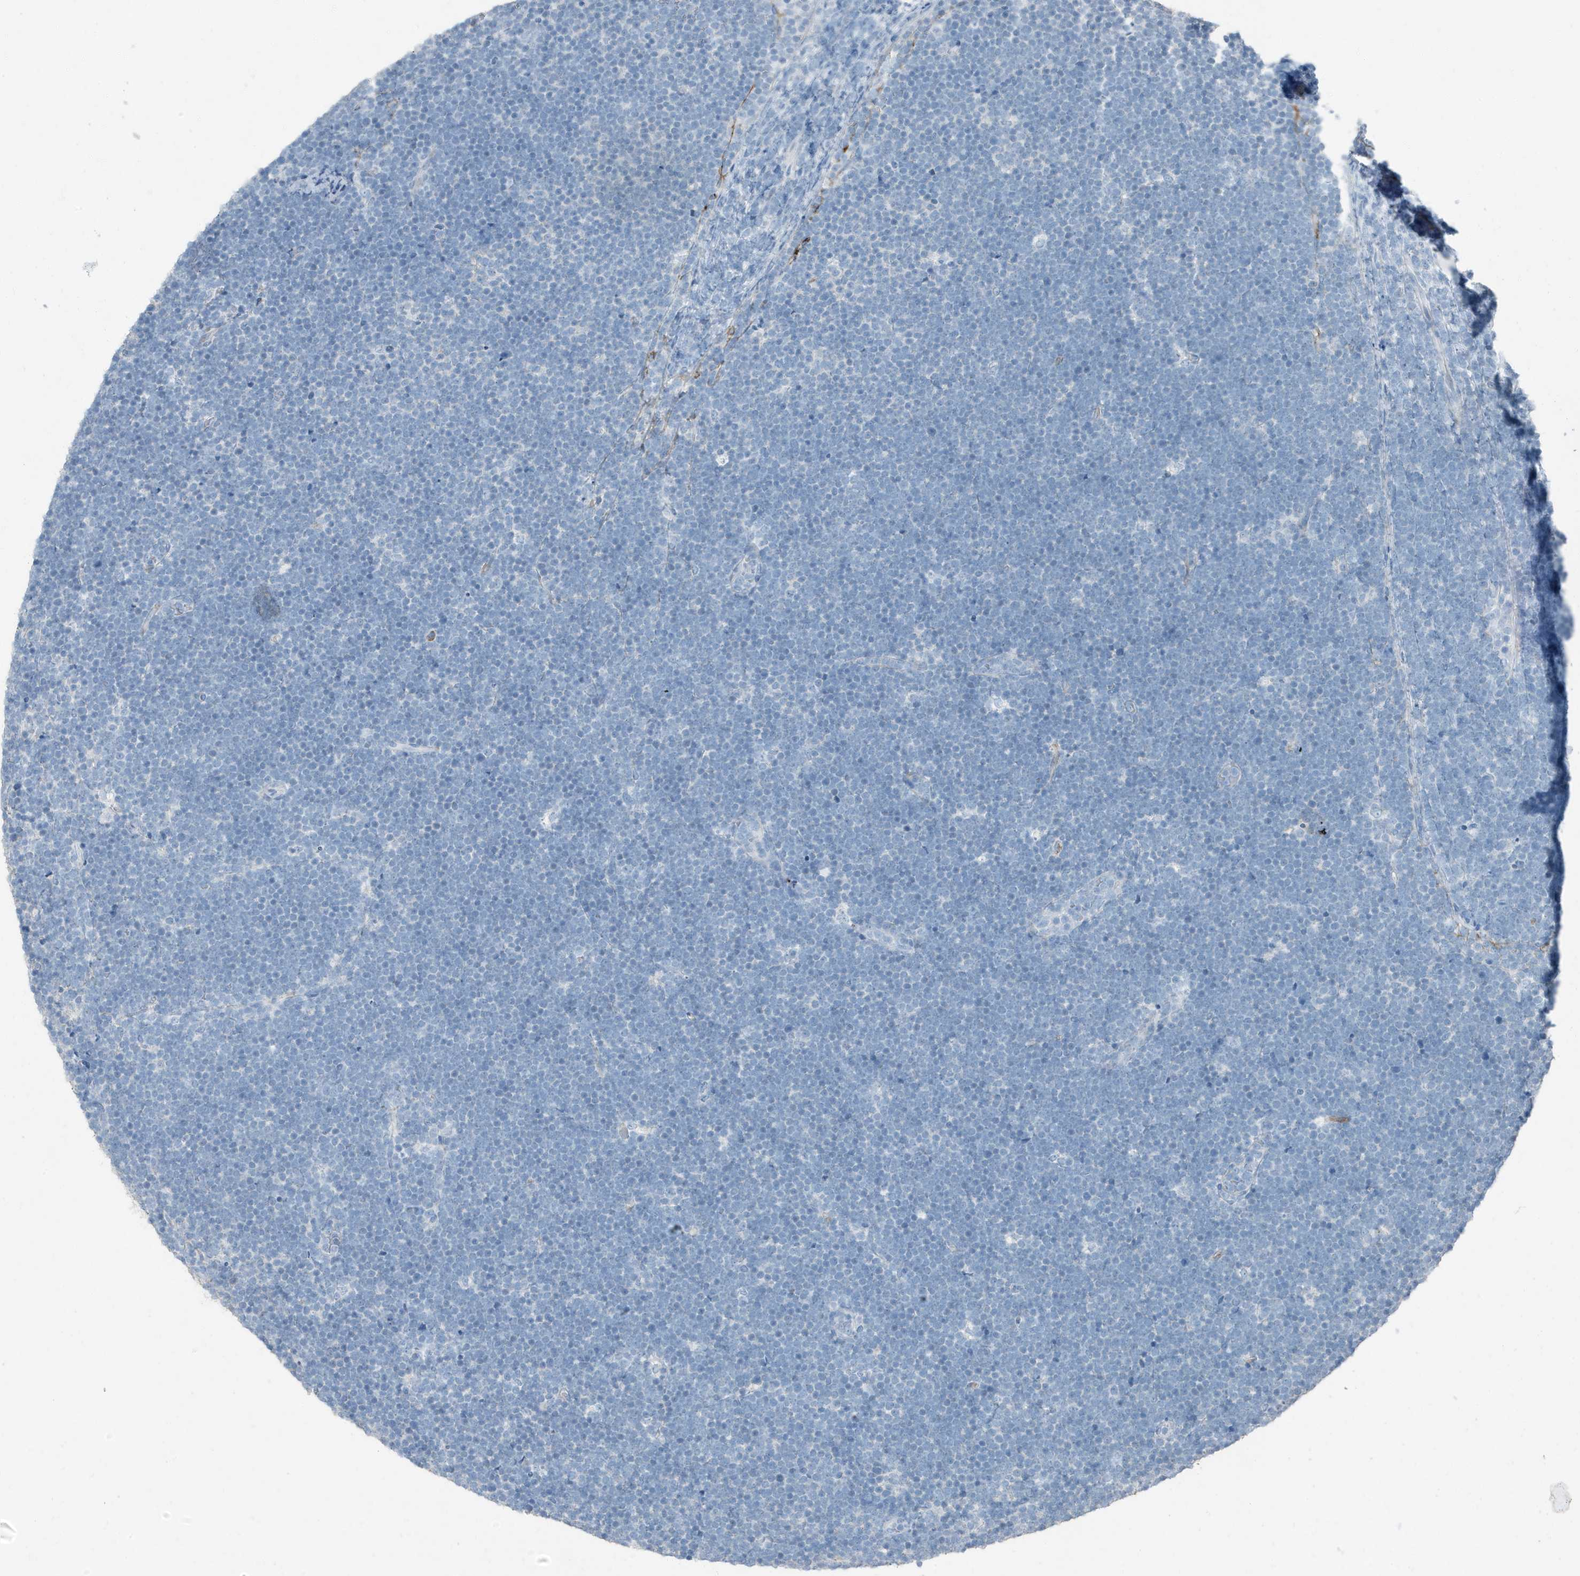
{"staining": {"intensity": "negative", "quantity": "none", "location": "none"}, "tissue": "lymphoma", "cell_type": "Tumor cells", "image_type": "cancer", "snomed": [{"axis": "morphology", "description": "Malignant lymphoma, non-Hodgkin's type, High grade"}, {"axis": "topography", "description": "Lymph node"}], "caption": "High power microscopy image of an immunohistochemistry (IHC) histopathology image of lymphoma, revealing no significant staining in tumor cells.", "gene": "FAM162A", "patient": {"sex": "male", "age": 13}}